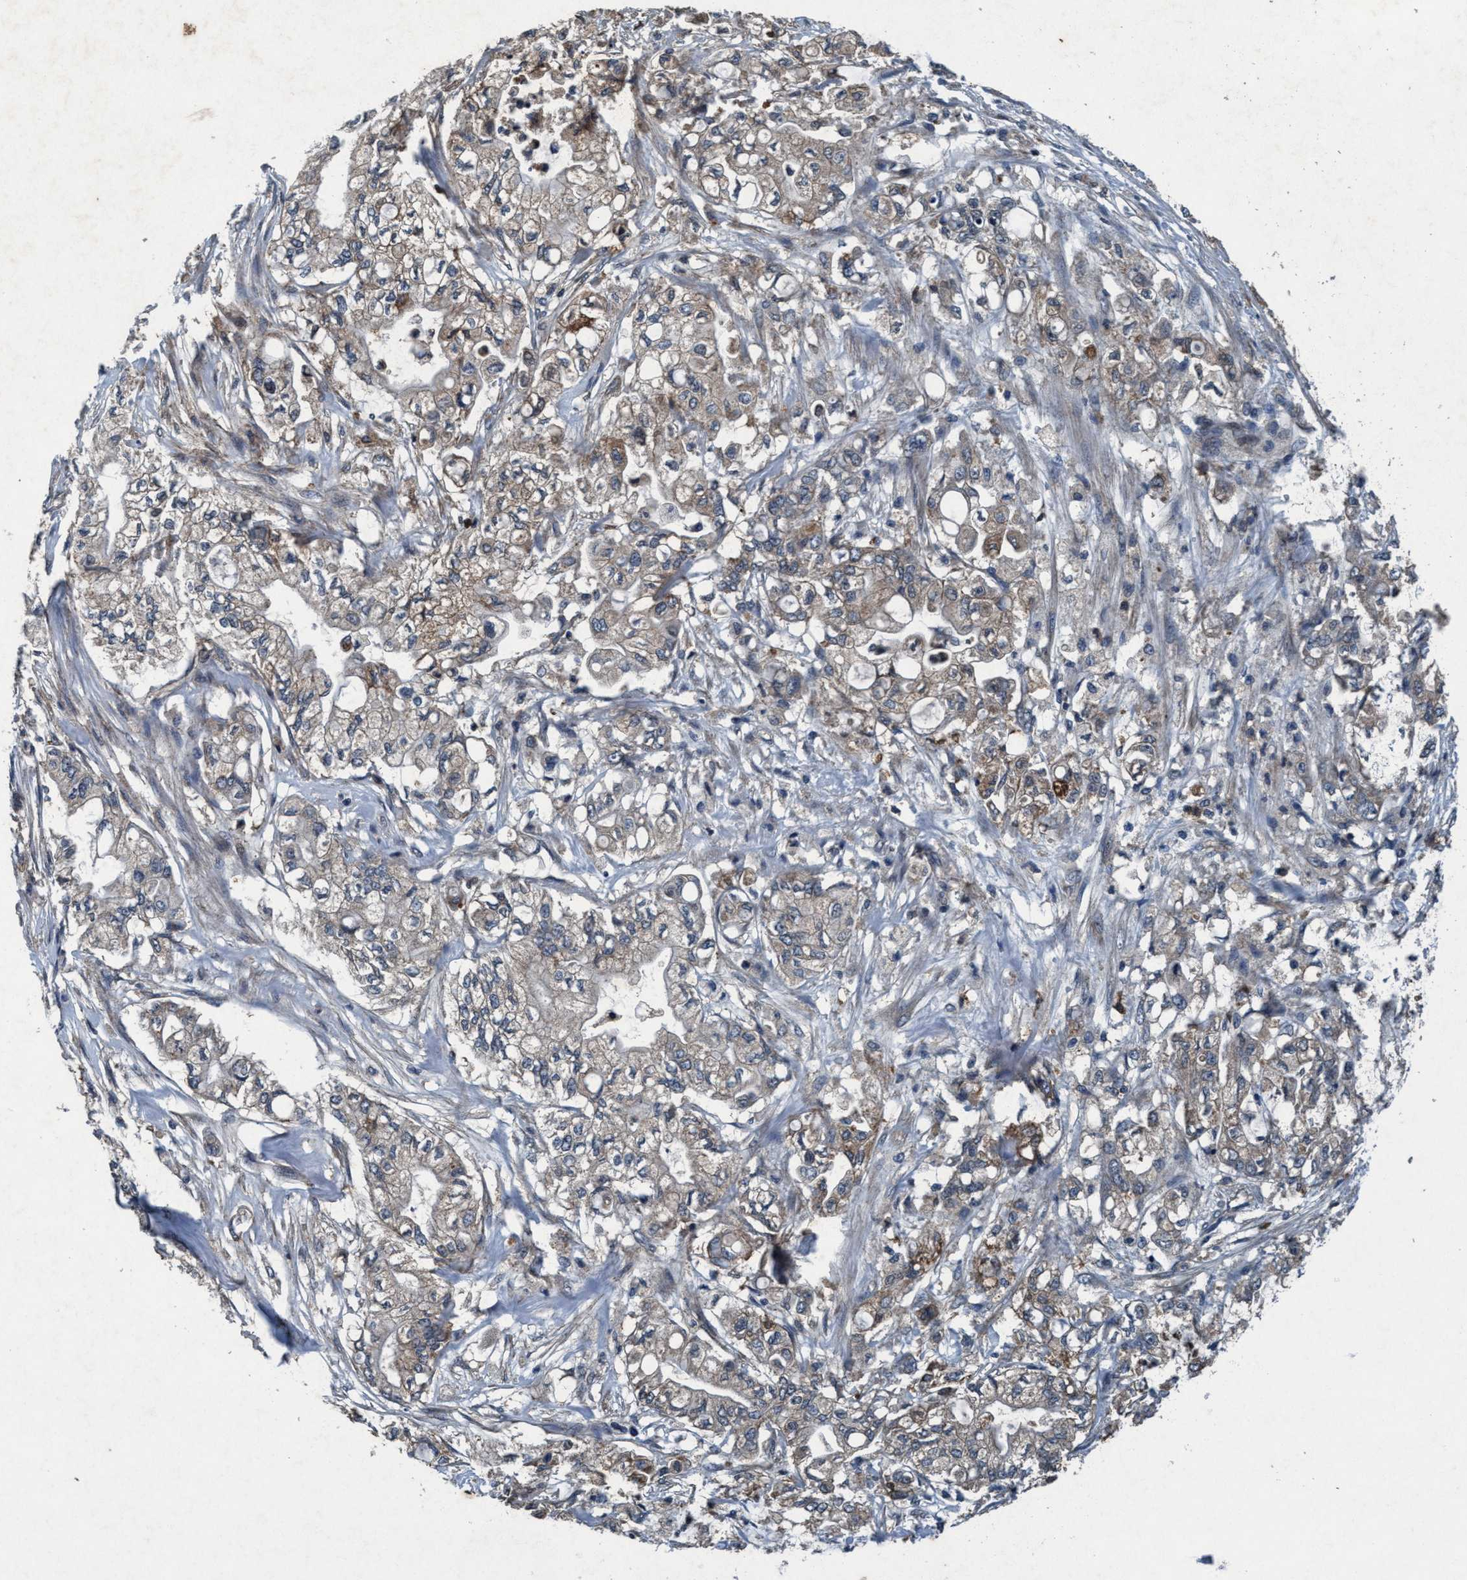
{"staining": {"intensity": "weak", "quantity": "25%-75%", "location": "cytoplasmic/membranous"}, "tissue": "pancreatic cancer", "cell_type": "Tumor cells", "image_type": "cancer", "snomed": [{"axis": "morphology", "description": "Adenocarcinoma, NOS"}, {"axis": "topography", "description": "Pancreas"}], "caption": "Immunohistochemical staining of pancreatic cancer shows weak cytoplasmic/membranous protein positivity in about 25%-75% of tumor cells. The protein of interest is shown in brown color, while the nuclei are stained blue.", "gene": "AKT1S1", "patient": {"sex": "male", "age": 79}}